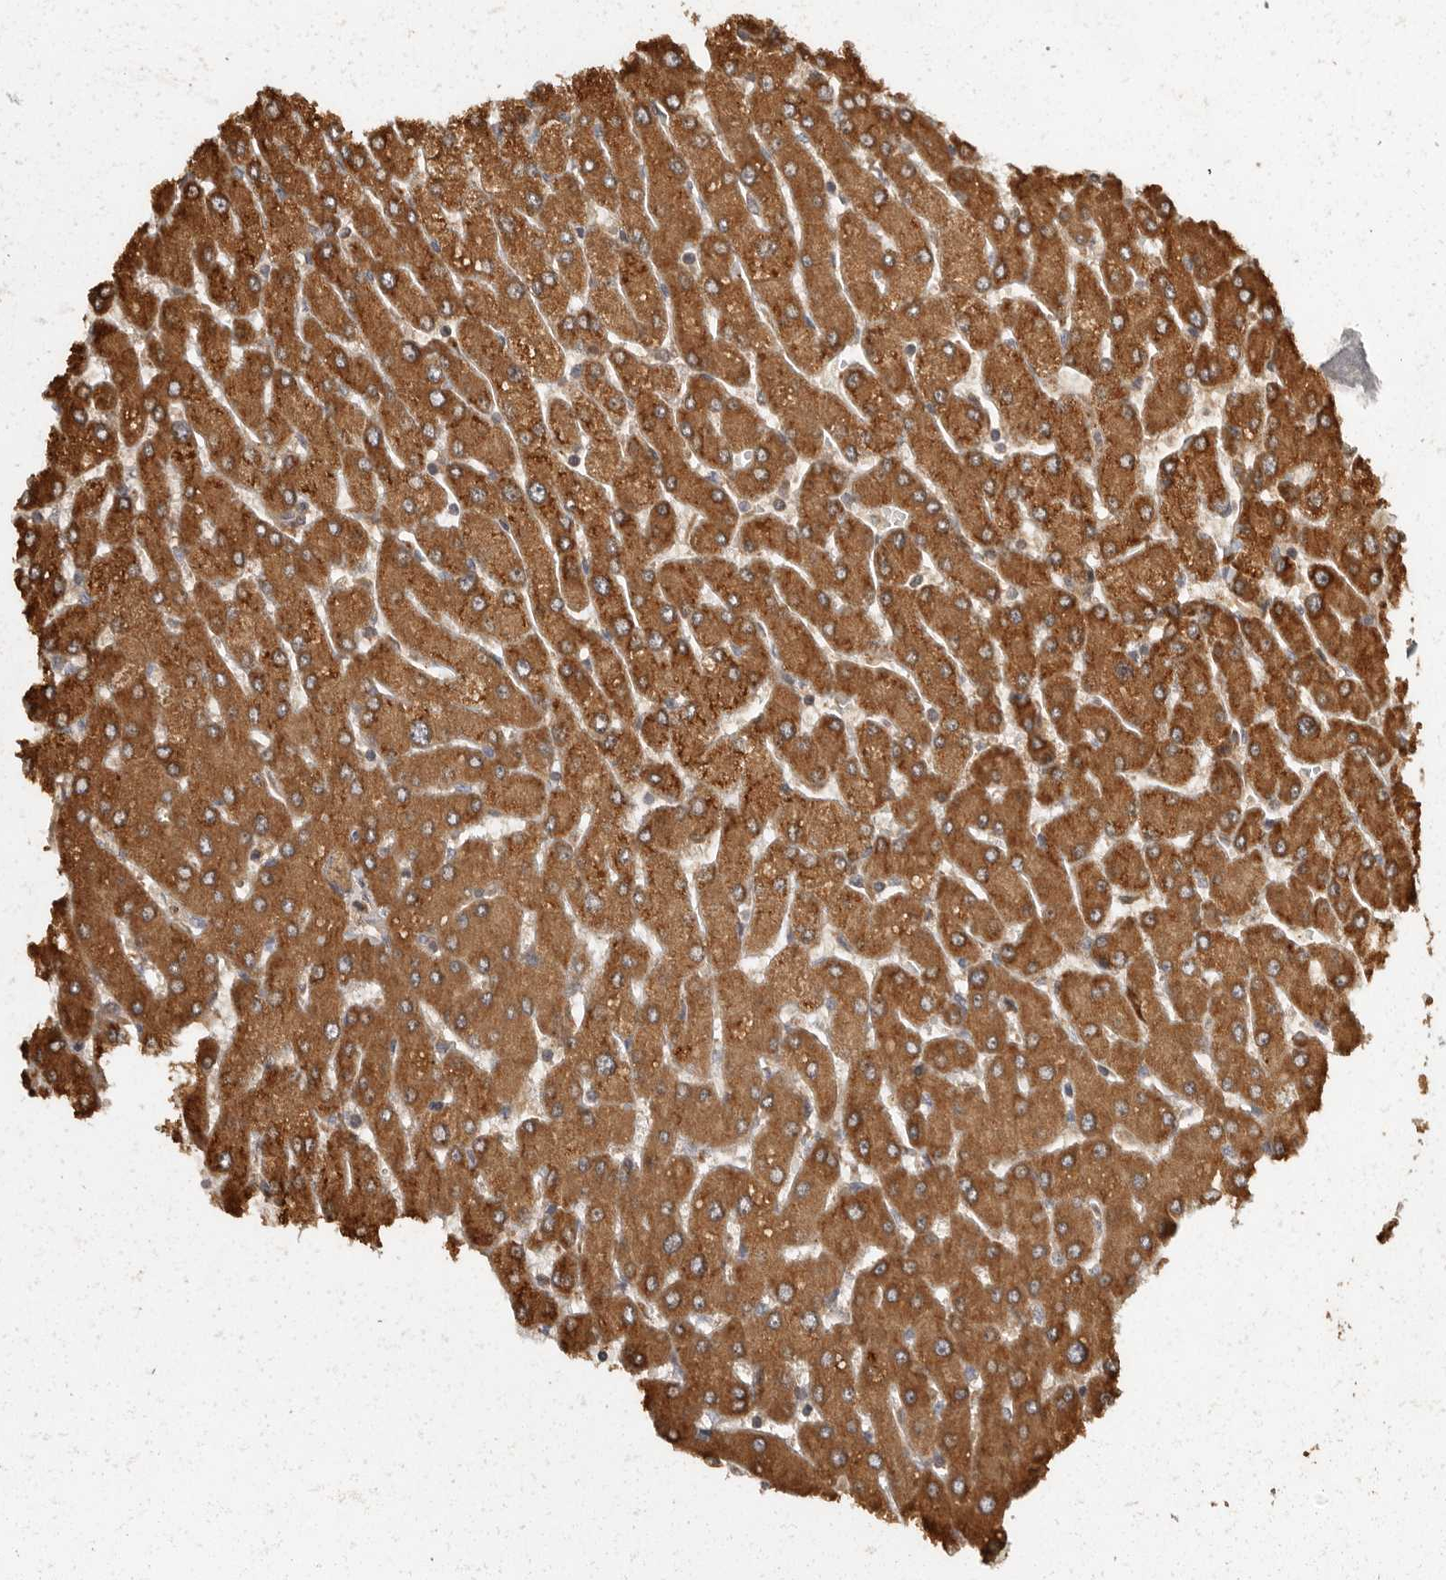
{"staining": {"intensity": "moderate", "quantity": ">75%", "location": "cytoplasmic/membranous"}, "tissue": "liver", "cell_type": "Cholangiocytes", "image_type": "normal", "snomed": [{"axis": "morphology", "description": "Normal tissue, NOS"}, {"axis": "topography", "description": "Liver"}], "caption": "Immunohistochemical staining of benign human liver displays medium levels of moderate cytoplasmic/membranous expression in approximately >75% of cholangiocytes.", "gene": "SWT1", "patient": {"sex": "male", "age": 55}}